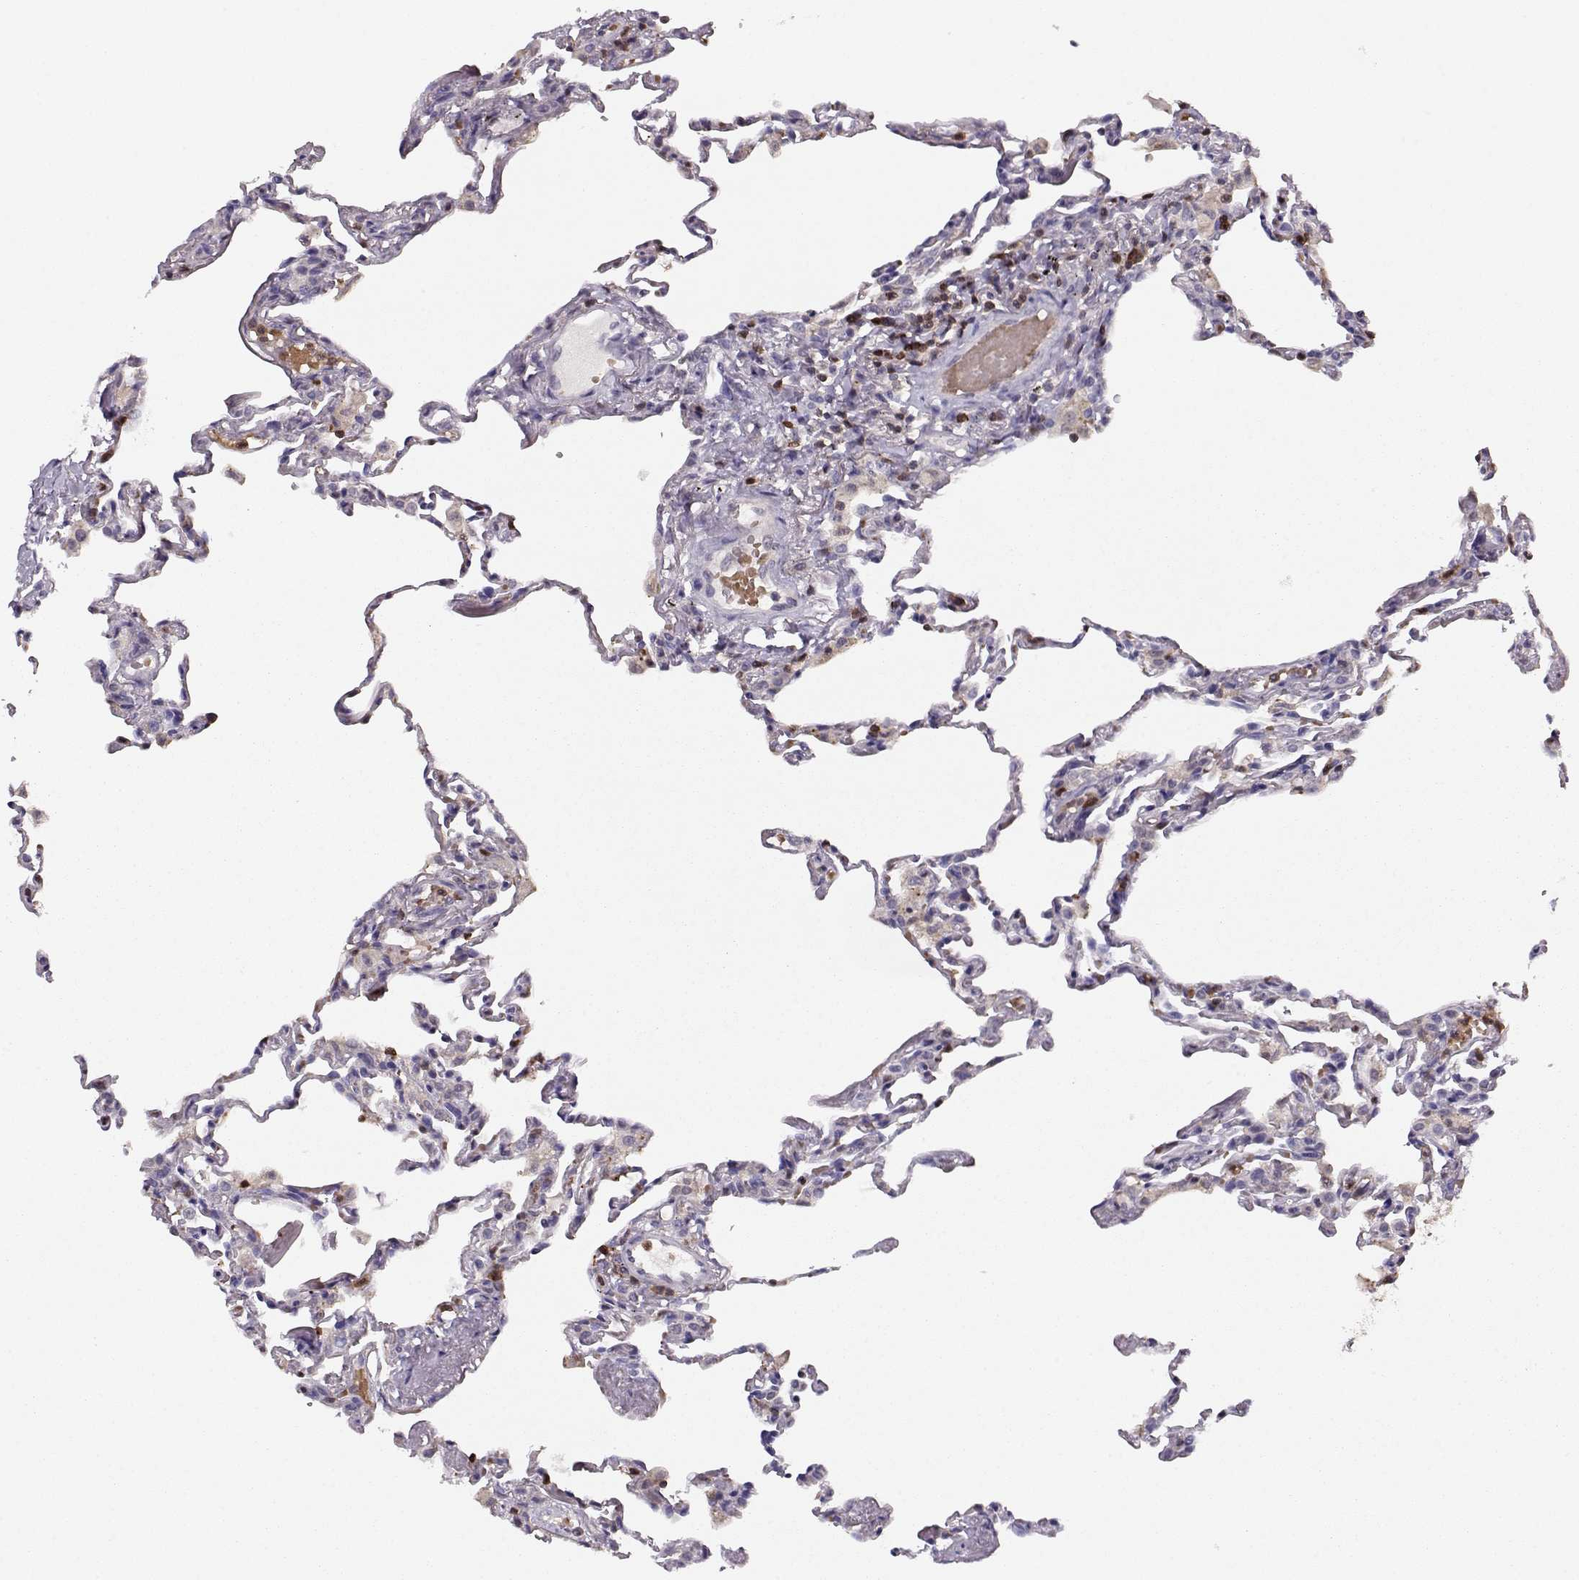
{"staining": {"intensity": "negative", "quantity": "none", "location": "none"}, "tissue": "lung", "cell_type": "Alveolar cells", "image_type": "normal", "snomed": [{"axis": "morphology", "description": "Normal tissue, NOS"}, {"axis": "topography", "description": "Lung"}], "caption": "Image shows no significant protein staining in alveolar cells of benign lung.", "gene": "PNP", "patient": {"sex": "female", "age": 57}}